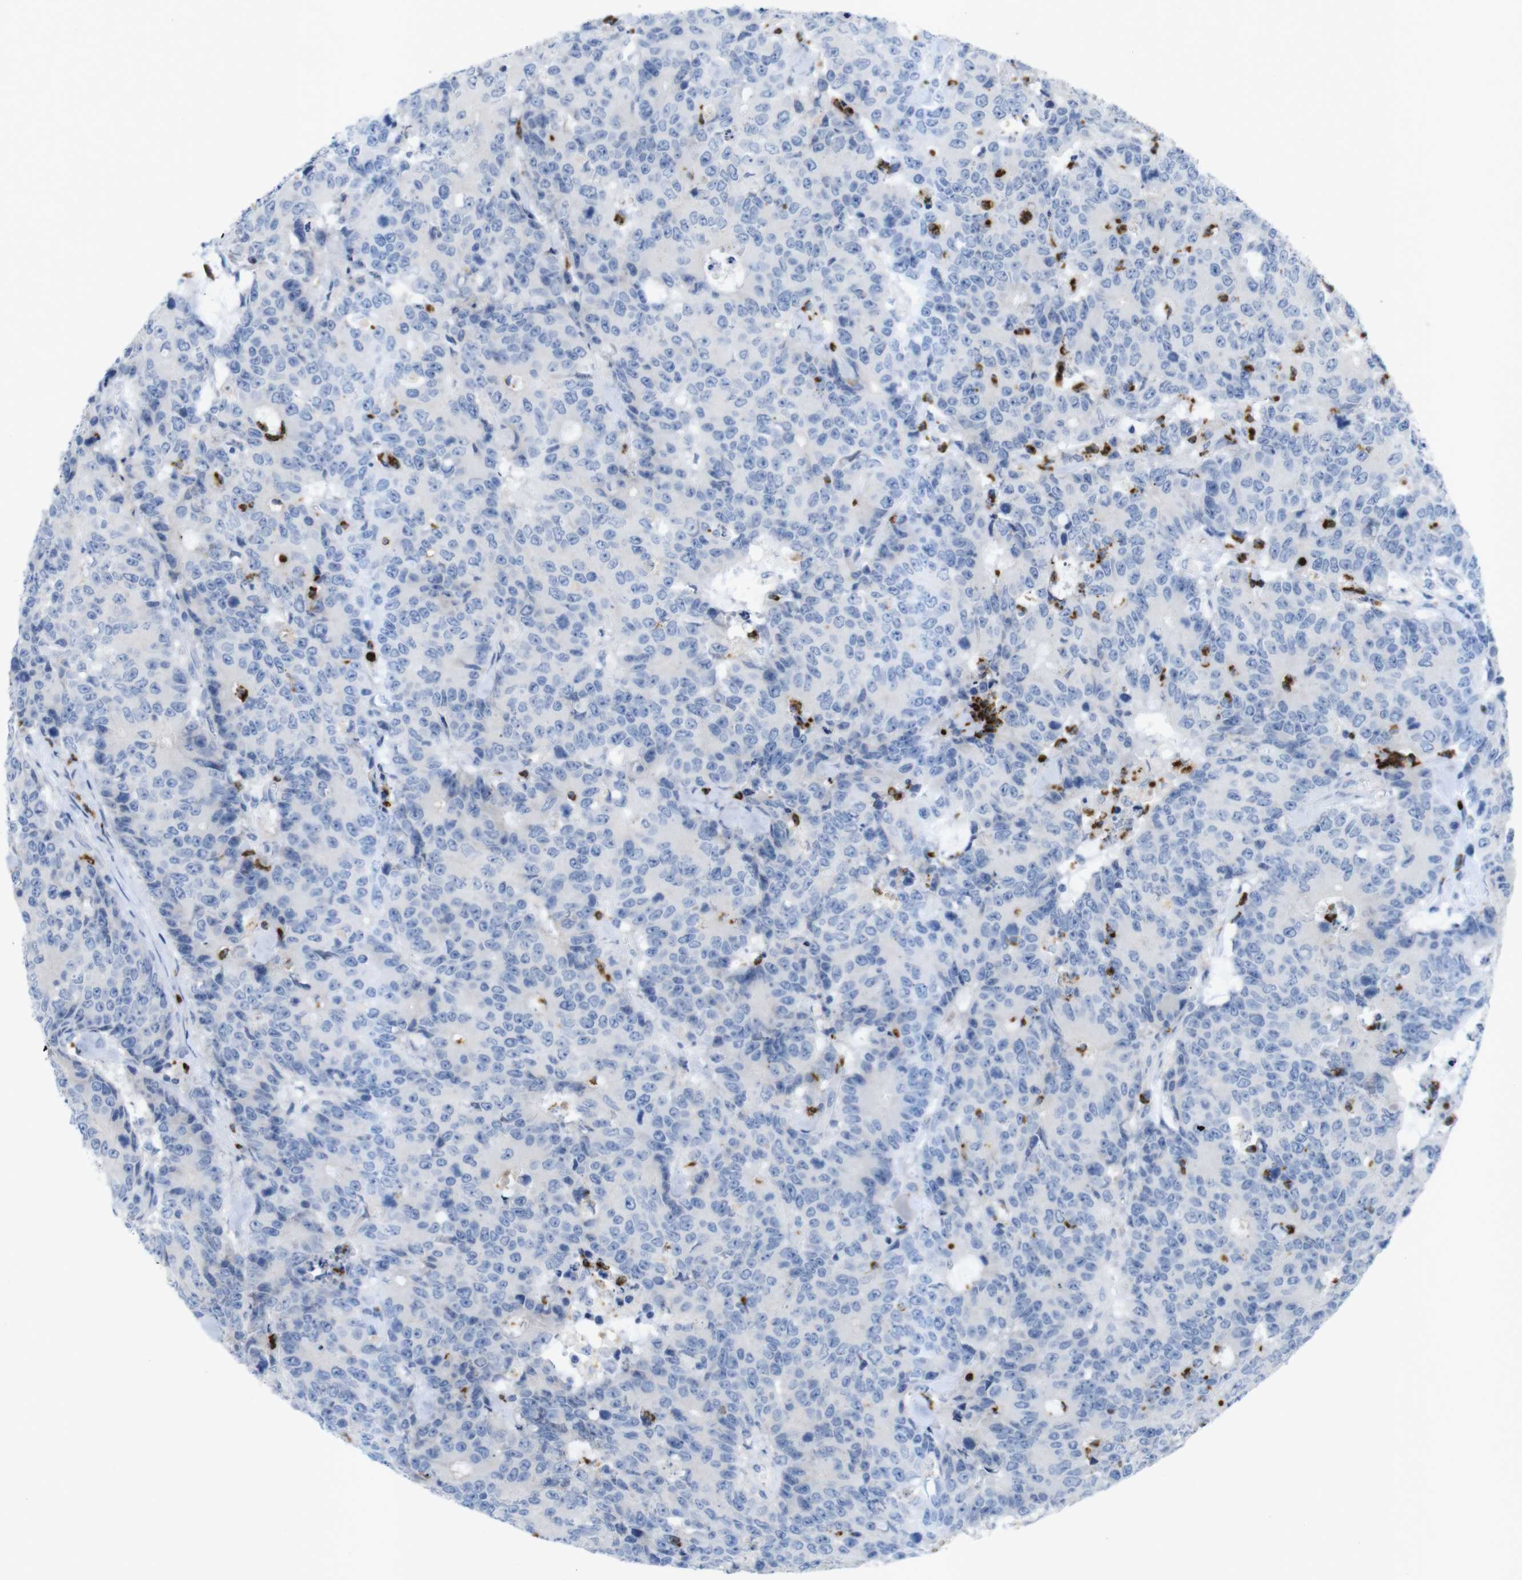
{"staining": {"intensity": "negative", "quantity": "none", "location": "none"}, "tissue": "colorectal cancer", "cell_type": "Tumor cells", "image_type": "cancer", "snomed": [{"axis": "morphology", "description": "Adenocarcinoma, NOS"}, {"axis": "topography", "description": "Colon"}], "caption": "There is no significant positivity in tumor cells of colorectal cancer.", "gene": "TSPAN14", "patient": {"sex": "female", "age": 86}}